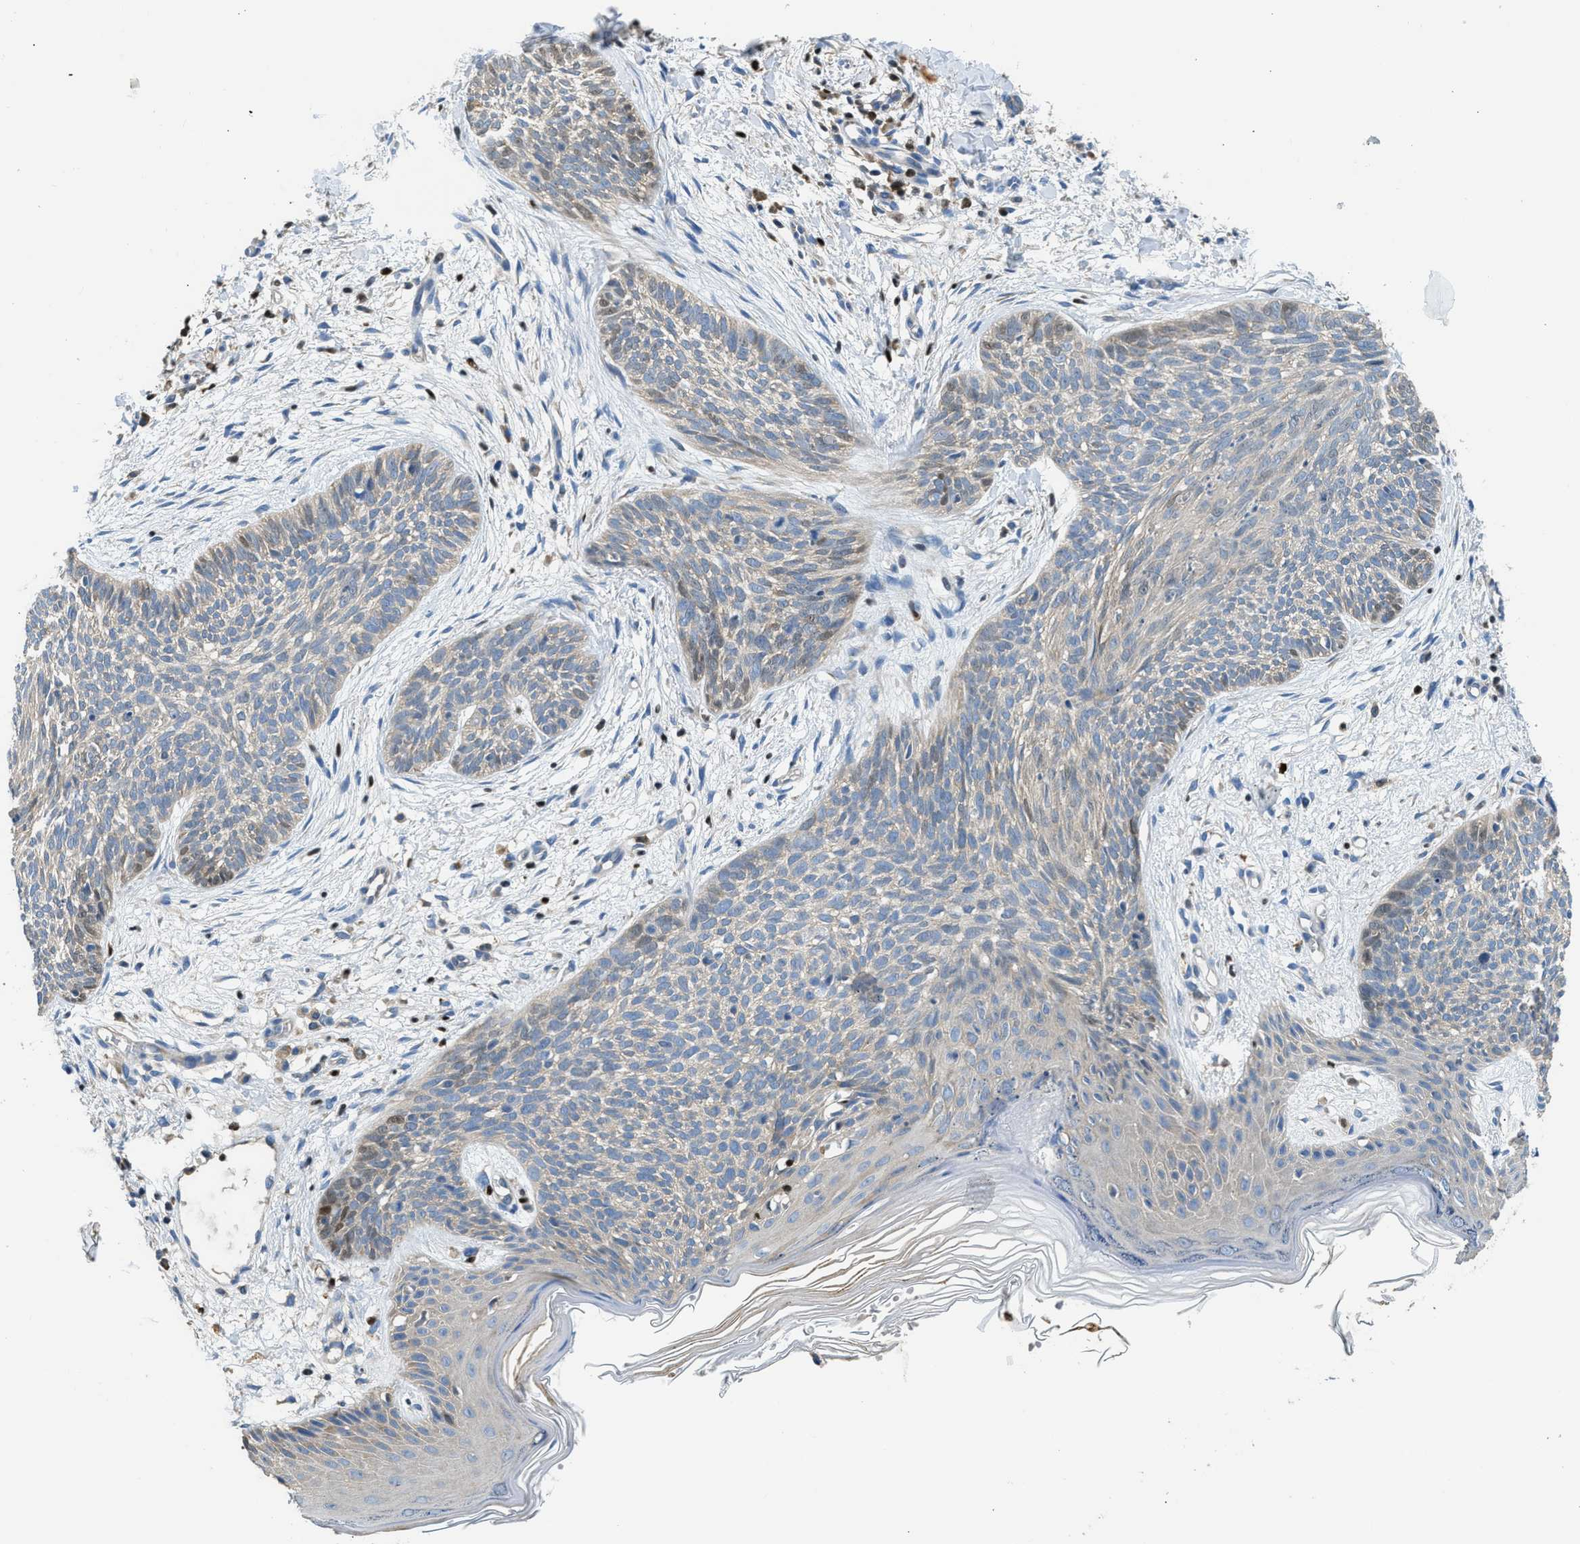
{"staining": {"intensity": "weak", "quantity": "<25%", "location": "nuclear"}, "tissue": "skin cancer", "cell_type": "Tumor cells", "image_type": "cancer", "snomed": [{"axis": "morphology", "description": "Basal cell carcinoma"}, {"axis": "topography", "description": "Skin"}], "caption": "There is no significant staining in tumor cells of skin basal cell carcinoma. (DAB (3,3'-diaminobenzidine) immunohistochemistry (IHC) with hematoxylin counter stain).", "gene": "TOX", "patient": {"sex": "female", "age": 59}}